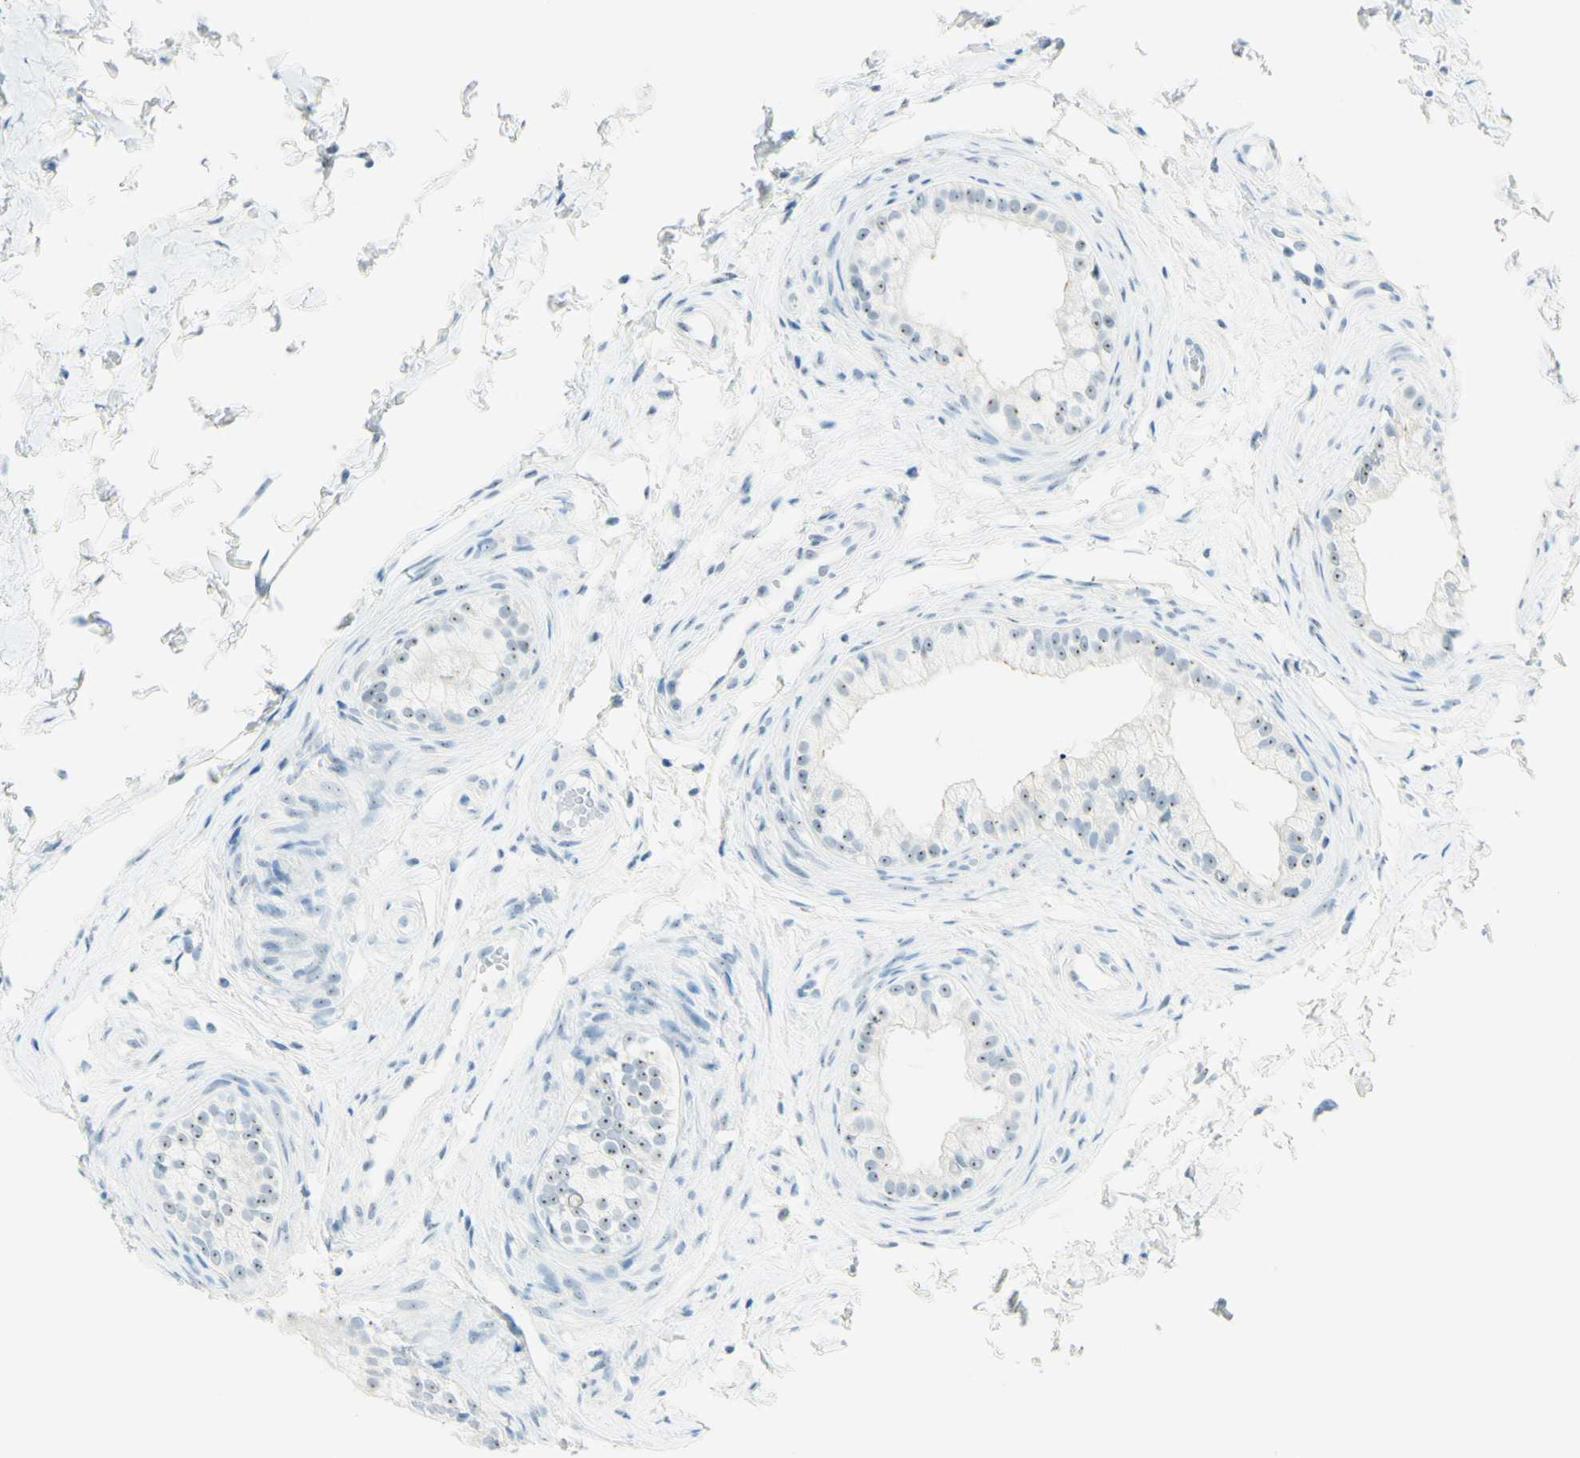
{"staining": {"intensity": "weak", "quantity": ">75%", "location": "nuclear"}, "tissue": "epididymis", "cell_type": "Glandular cells", "image_type": "normal", "snomed": [{"axis": "morphology", "description": "Normal tissue, NOS"}, {"axis": "topography", "description": "Epididymis"}], "caption": "Immunohistochemistry (DAB (3,3'-diaminobenzidine)) staining of unremarkable human epididymis displays weak nuclear protein staining in about >75% of glandular cells.", "gene": "FMR1NB", "patient": {"sex": "male", "age": 56}}